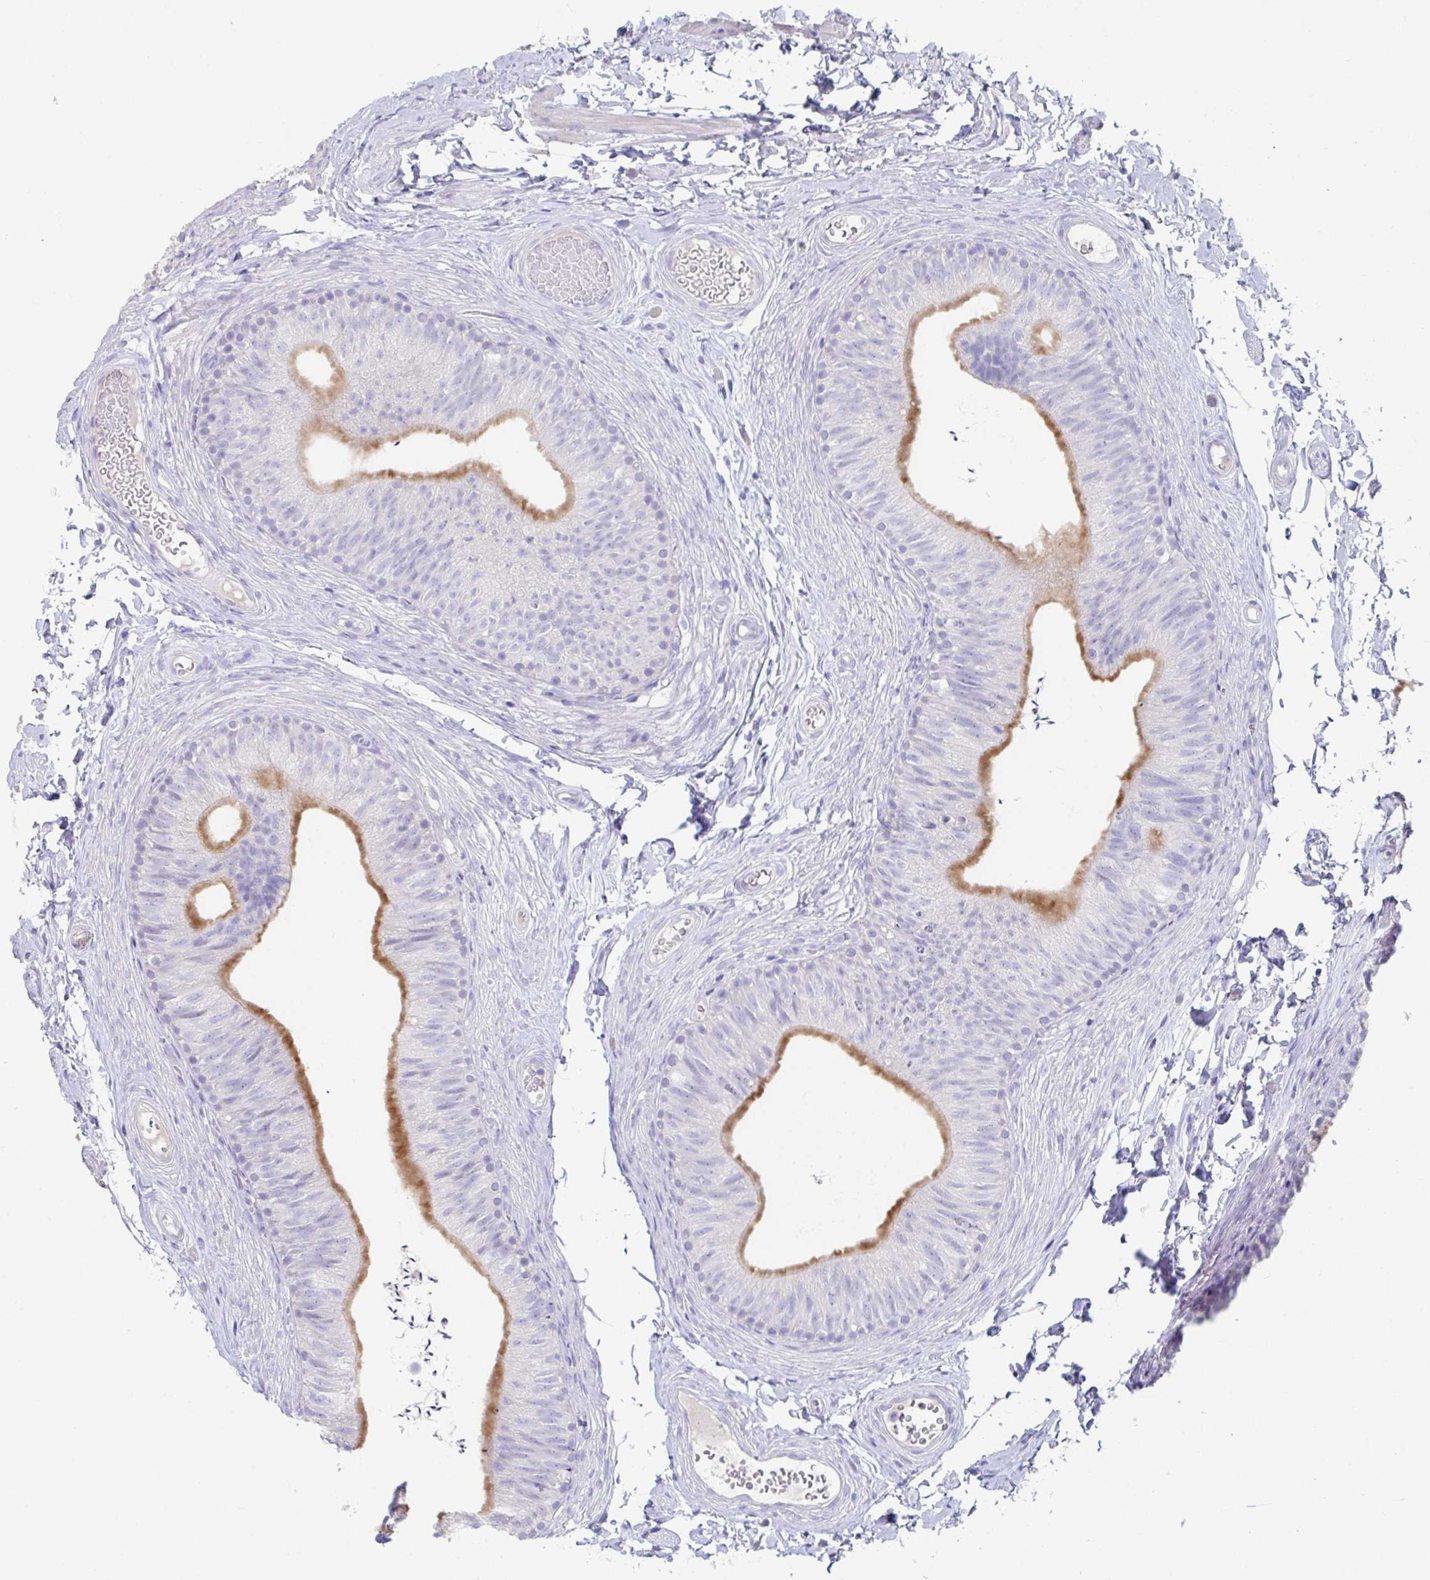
{"staining": {"intensity": "moderate", "quantity": "25%-75%", "location": "cytoplasmic/membranous"}, "tissue": "epididymis", "cell_type": "Glandular cells", "image_type": "normal", "snomed": [{"axis": "morphology", "description": "Normal tissue, NOS"}, {"axis": "topography", "description": "Epididymis, spermatic cord, NOS"}, {"axis": "topography", "description": "Epididymis"}, {"axis": "topography", "description": "Peripheral nerve tissue"}], "caption": "The photomicrograph reveals a brown stain indicating the presence of a protein in the cytoplasmic/membranous of glandular cells in epididymis.", "gene": "SLC44A4", "patient": {"sex": "male", "age": 29}}